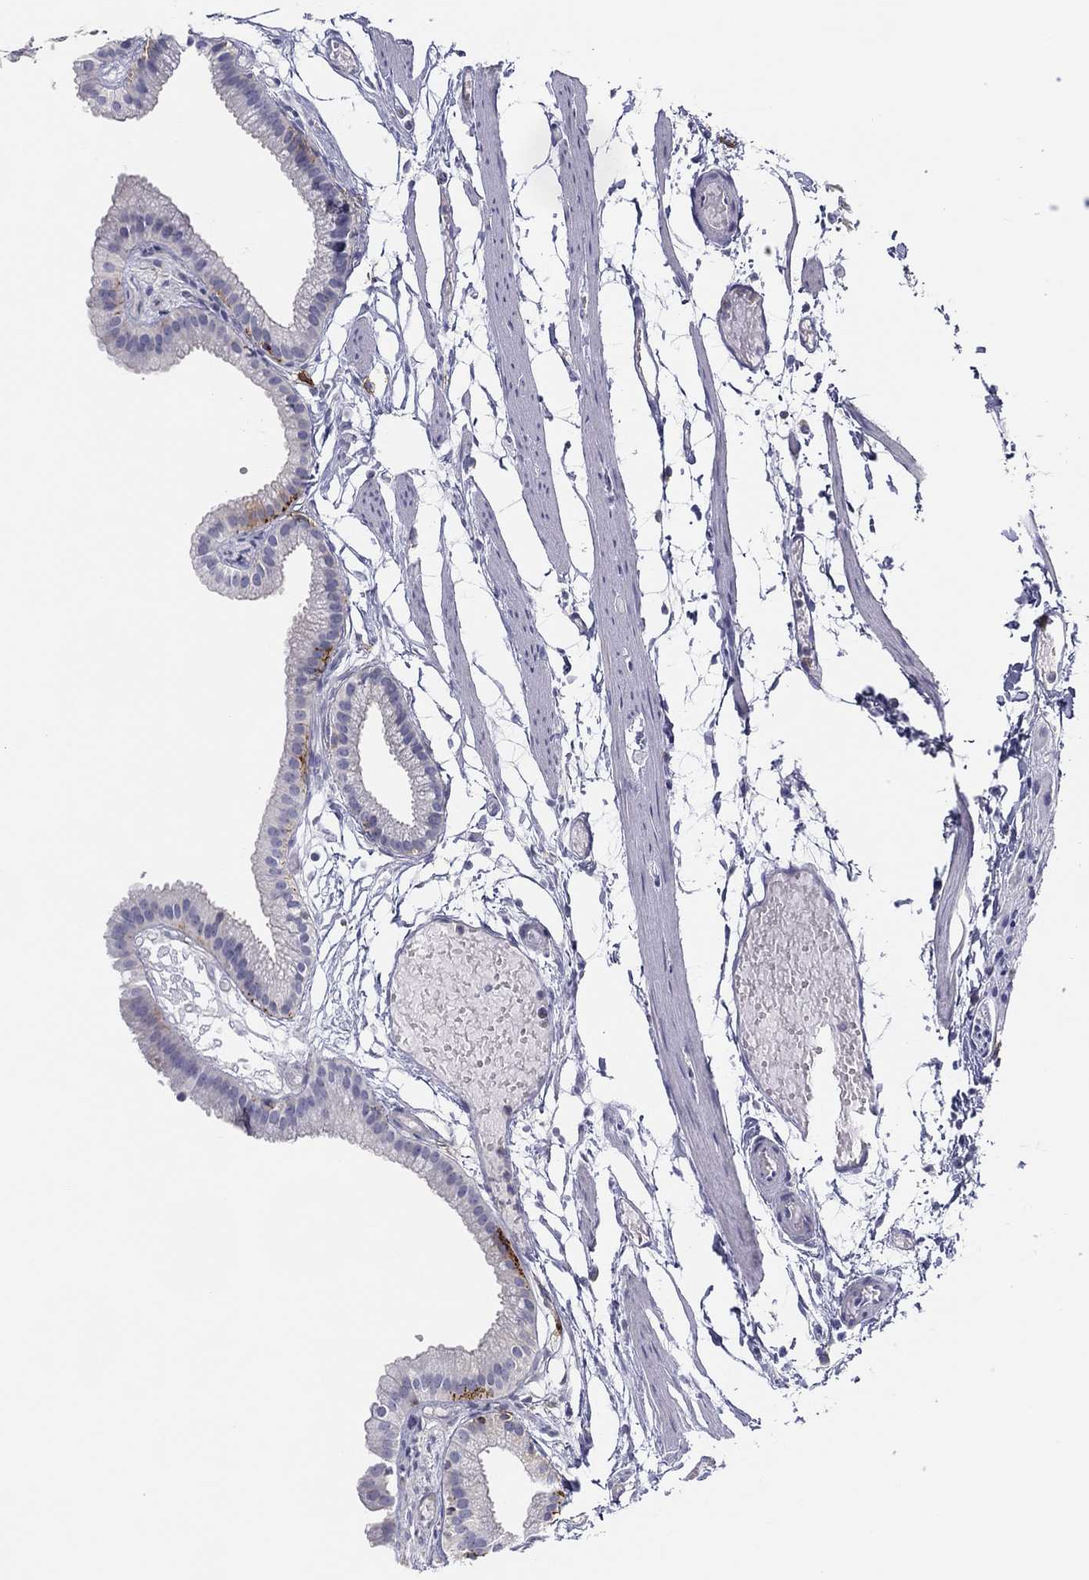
{"staining": {"intensity": "negative", "quantity": "none", "location": "none"}, "tissue": "gallbladder", "cell_type": "Glandular cells", "image_type": "normal", "snomed": [{"axis": "morphology", "description": "Normal tissue, NOS"}, {"axis": "topography", "description": "Gallbladder"}], "caption": "This image is of unremarkable gallbladder stained with immunohistochemistry to label a protein in brown with the nuclei are counter-stained blue. There is no staining in glandular cells.", "gene": "SELPLG", "patient": {"sex": "female", "age": 45}}